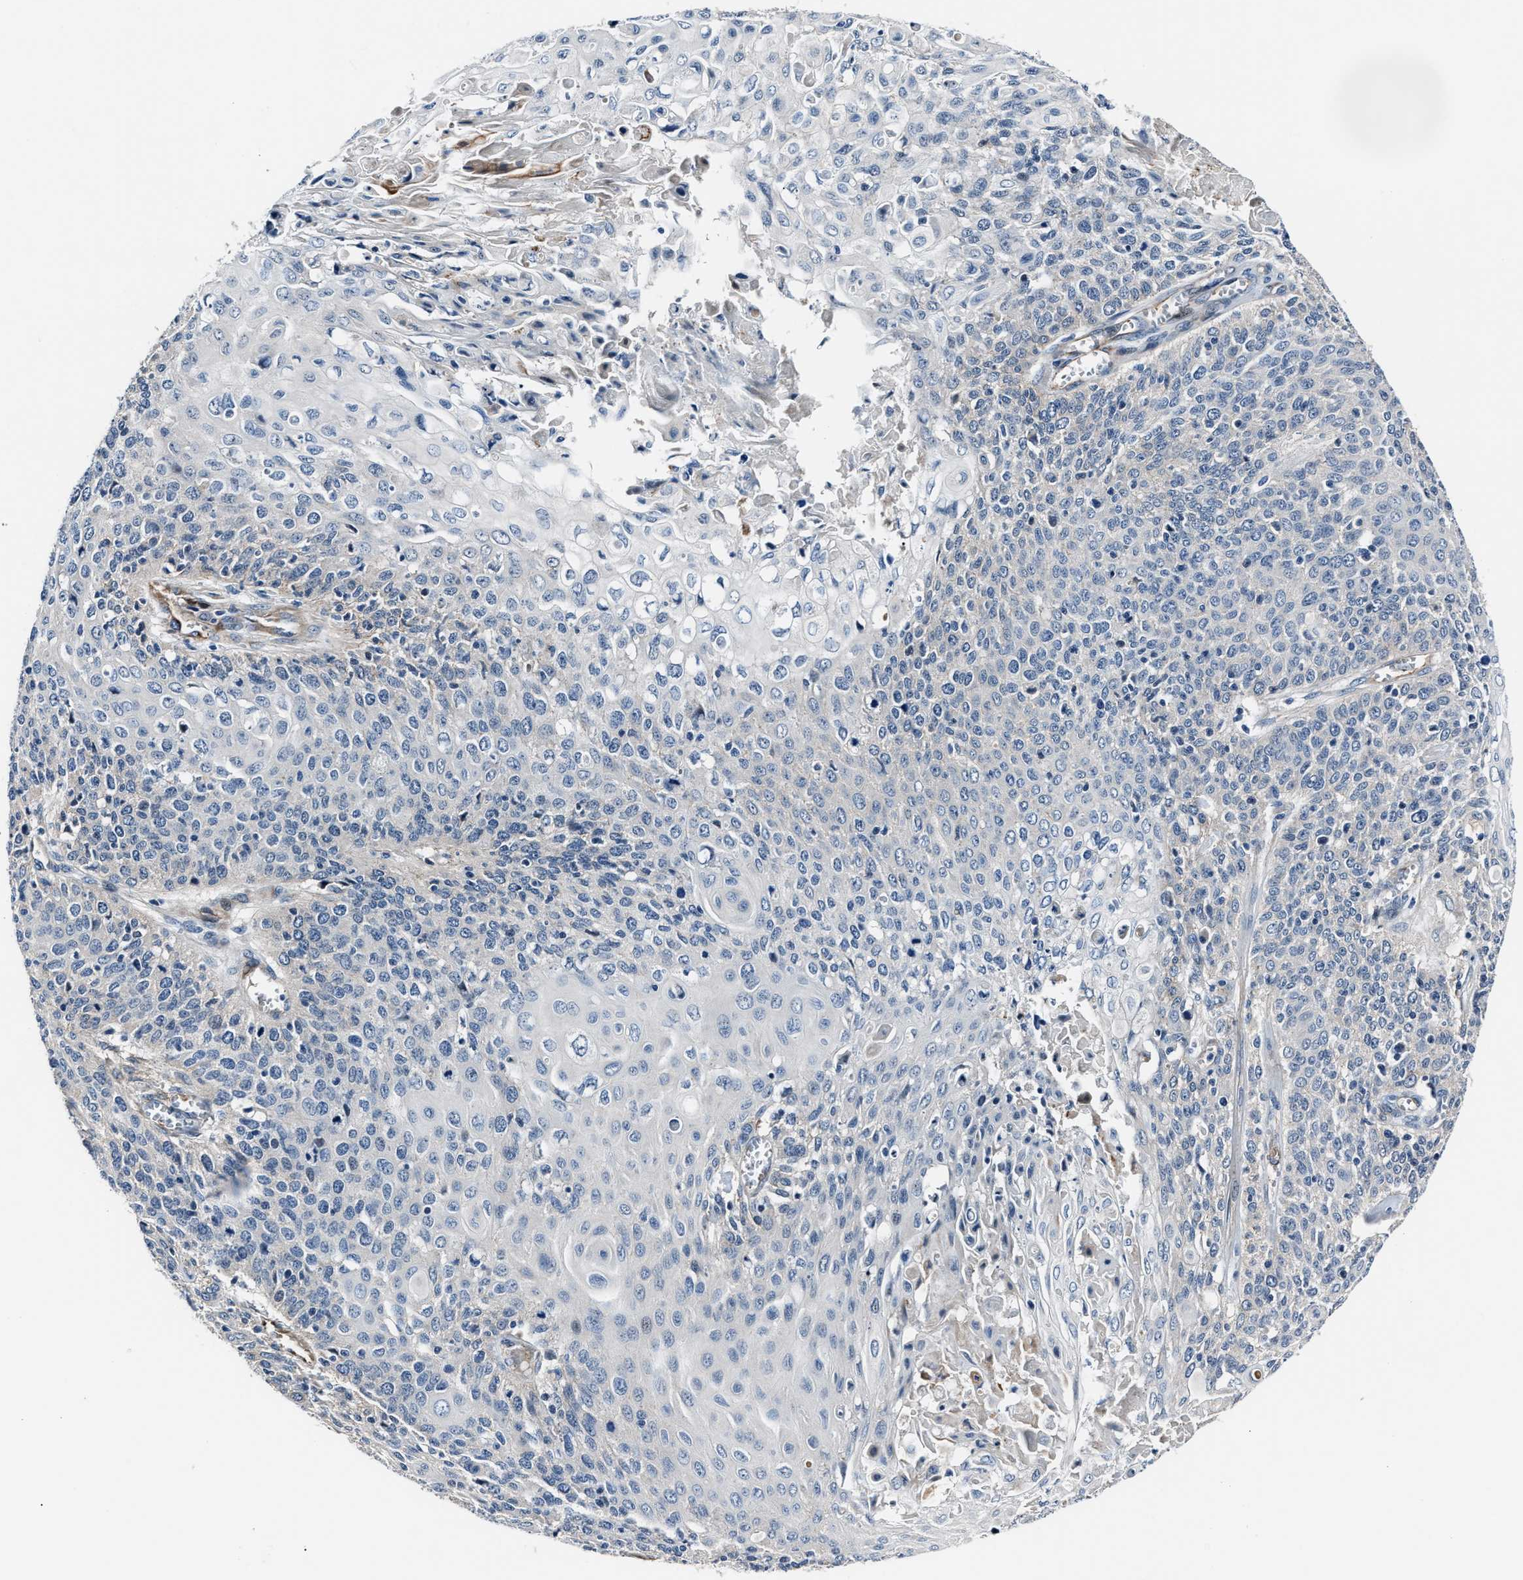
{"staining": {"intensity": "negative", "quantity": "none", "location": "none"}, "tissue": "cervical cancer", "cell_type": "Tumor cells", "image_type": "cancer", "snomed": [{"axis": "morphology", "description": "Squamous cell carcinoma, NOS"}, {"axis": "topography", "description": "Cervix"}], "caption": "This is a photomicrograph of IHC staining of cervical squamous cell carcinoma, which shows no positivity in tumor cells.", "gene": "MPDZ", "patient": {"sex": "female", "age": 39}}